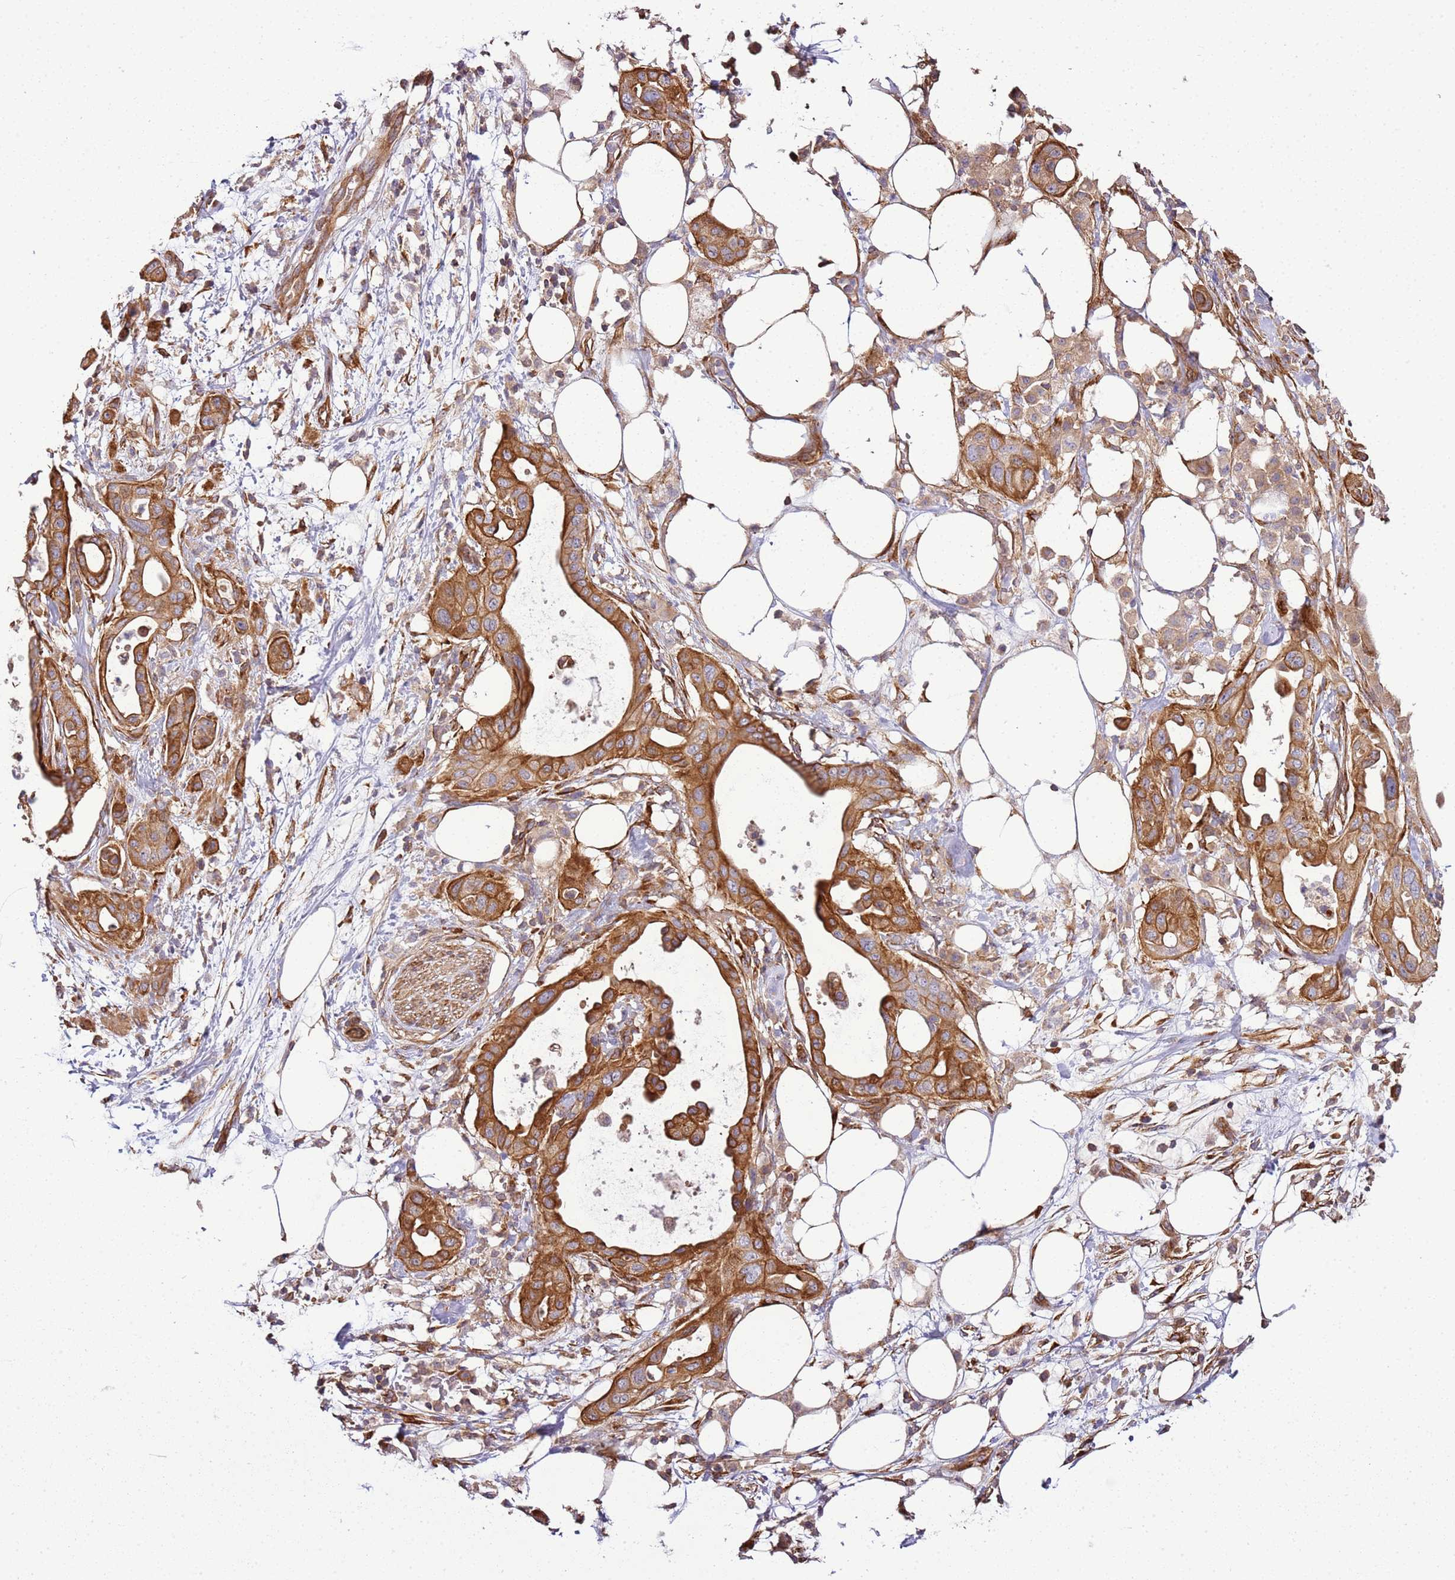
{"staining": {"intensity": "strong", "quantity": ">75%", "location": "cytoplasmic/membranous"}, "tissue": "pancreatic cancer", "cell_type": "Tumor cells", "image_type": "cancer", "snomed": [{"axis": "morphology", "description": "Adenocarcinoma, NOS"}, {"axis": "topography", "description": "Pancreas"}], "caption": "Protein expression by immunohistochemistry (IHC) displays strong cytoplasmic/membranous expression in approximately >75% of tumor cells in pancreatic cancer.", "gene": "GNL1", "patient": {"sex": "male", "age": 68}}